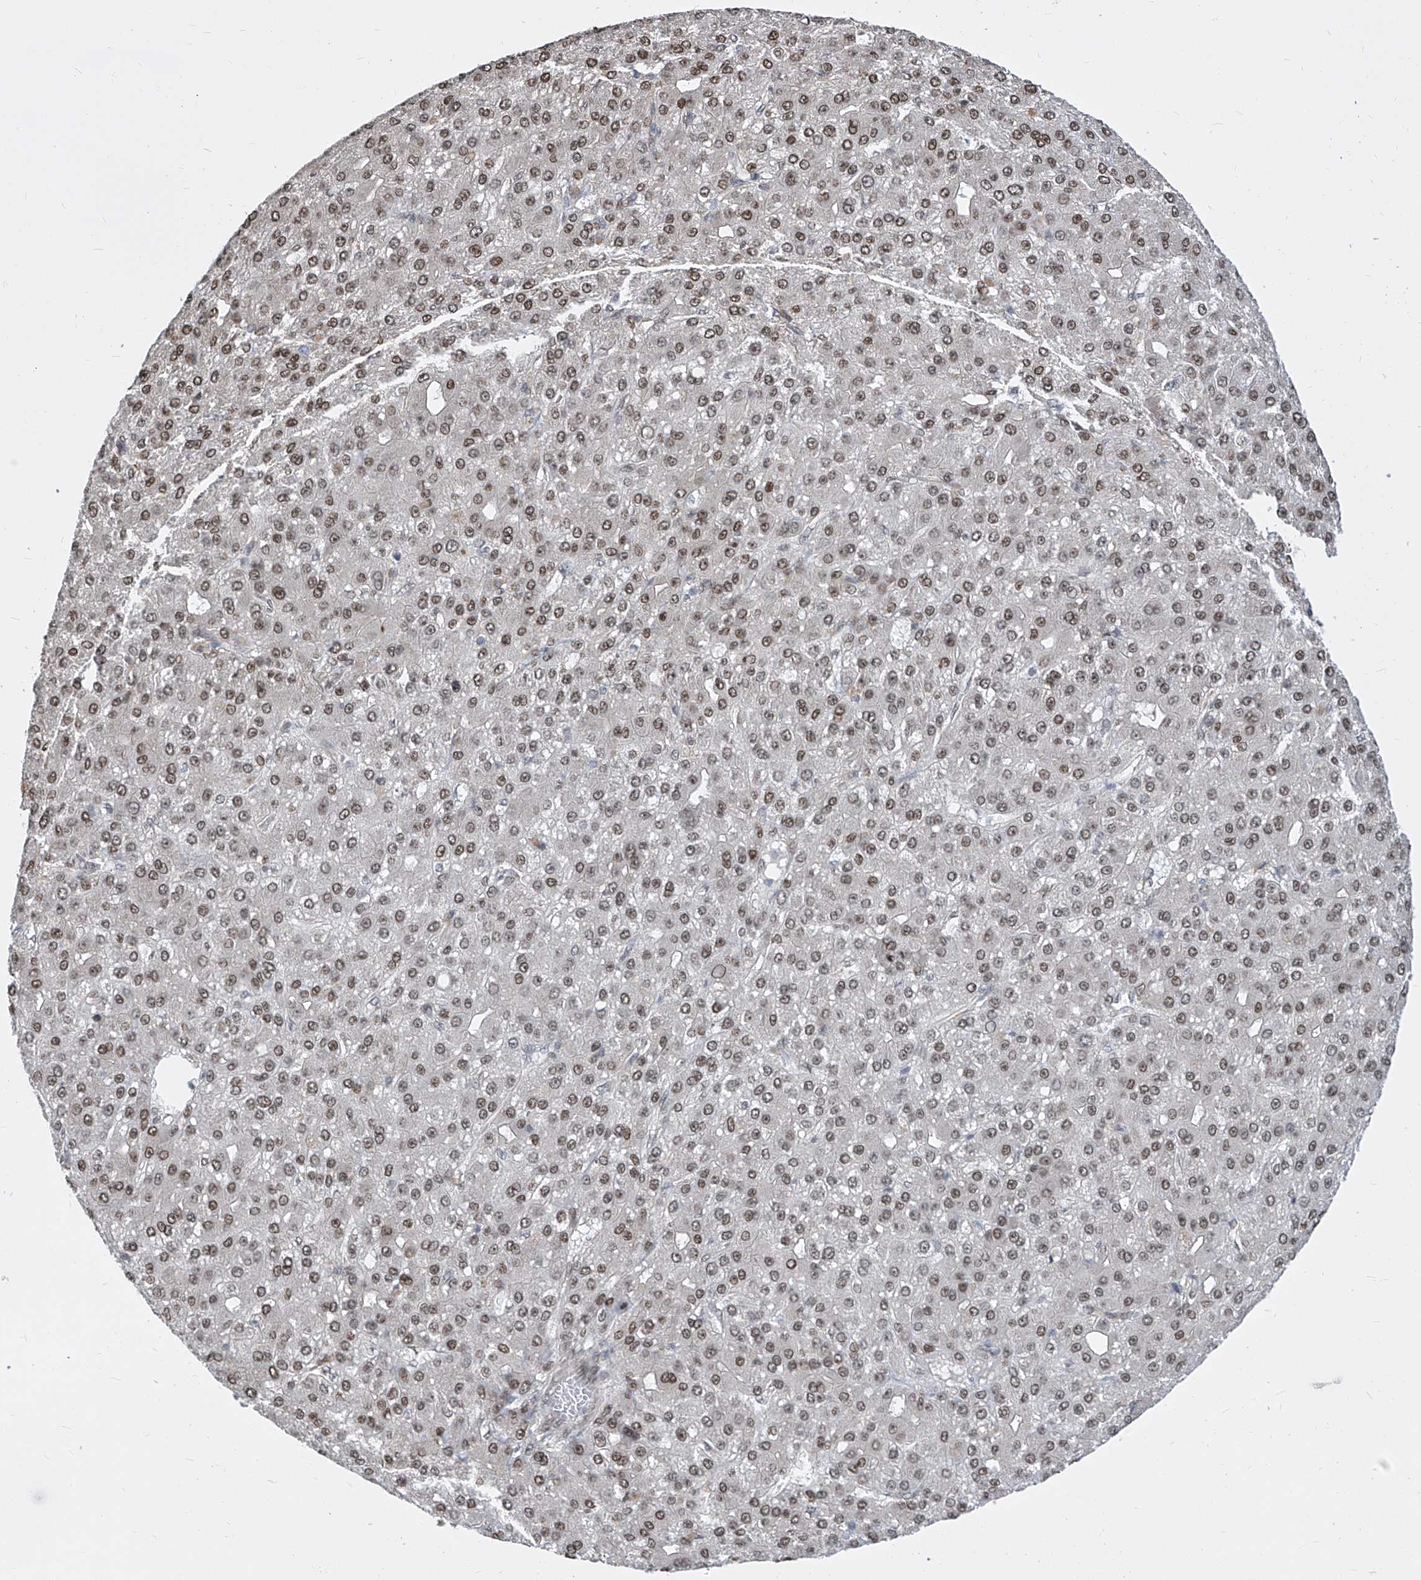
{"staining": {"intensity": "moderate", "quantity": ">75%", "location": "nuclear"}, "tissue": "liver cancer", "cell_type": "Tumor cells", "image_type": "cancer", "snomed": [{"axis": "morphology", "description": "Carcinoma, Hepatocellular, NOS"}, {"axis": "topography", "description": "Liver"}], "caption": "Protein positivity by IHC demonstrates moderate nuclear positivity in approximately >75% of tumor cells in liver cancer (hepatocellular carcinoma). (Stains: DAB in brown, nuclei in blue, Microscopy: brightfield microscopy at high magnification).", "gene": "CETN2", "patient": {"sex": "male", "age": 67}}